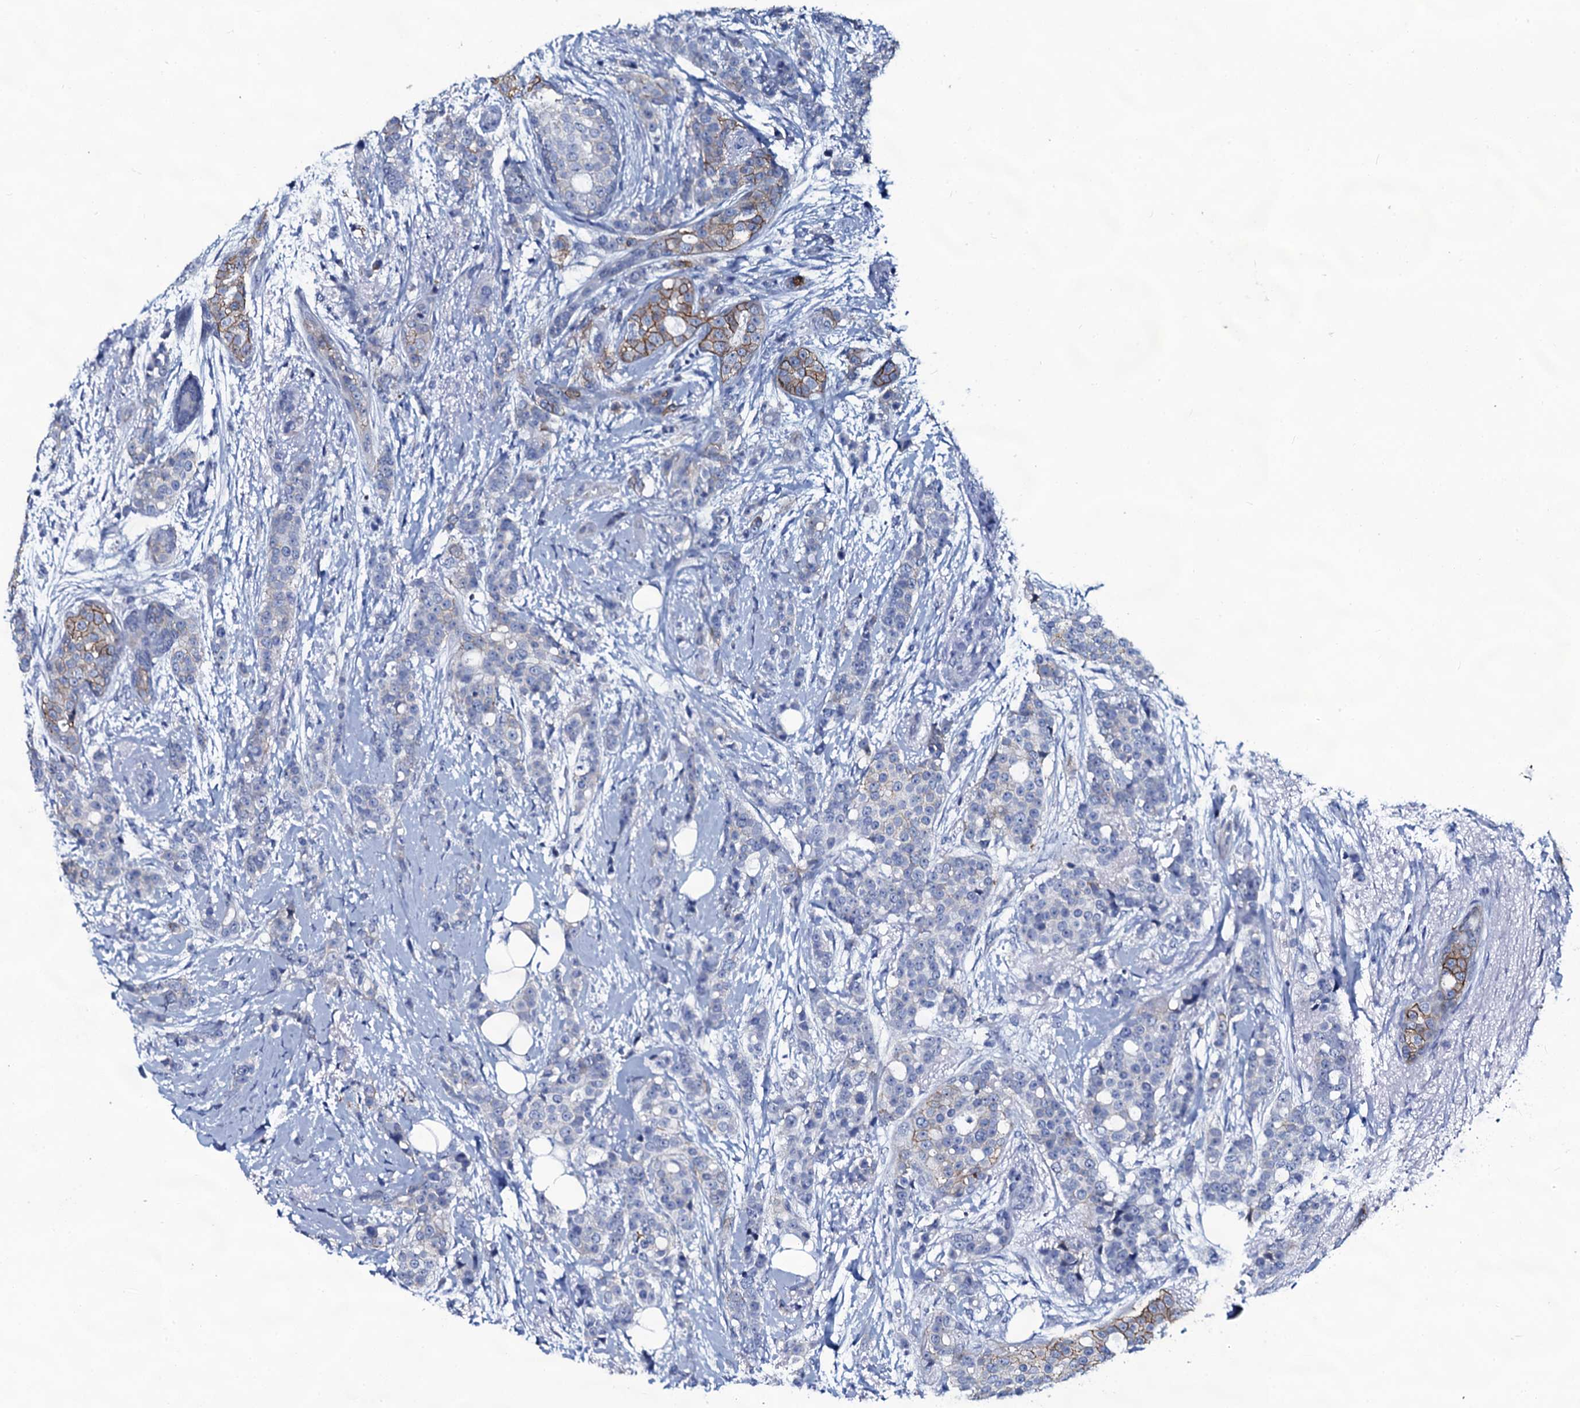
{"staining": {"intensity": "moderate", "quantity": "<25%", "location": "cytoplasmic/membranous"}, "tissue": "breast cancer", "cell_type": "Tumor cells", "image_type": "cancer", "snomed": [{"axis": "morphology", "description": "Lobular carcinoma"}, {"axis": "topography", "description": "Breast"}], "caption": "IHC micrograph of breast lobular carcinoma stained for a protein (brown), which shows low levels of moderate cytoplasmic/membranous staining in approximately <25% of tumor cells.", "gene": "SLC4A7", "patient": {"sex": "female", "age": 51}}